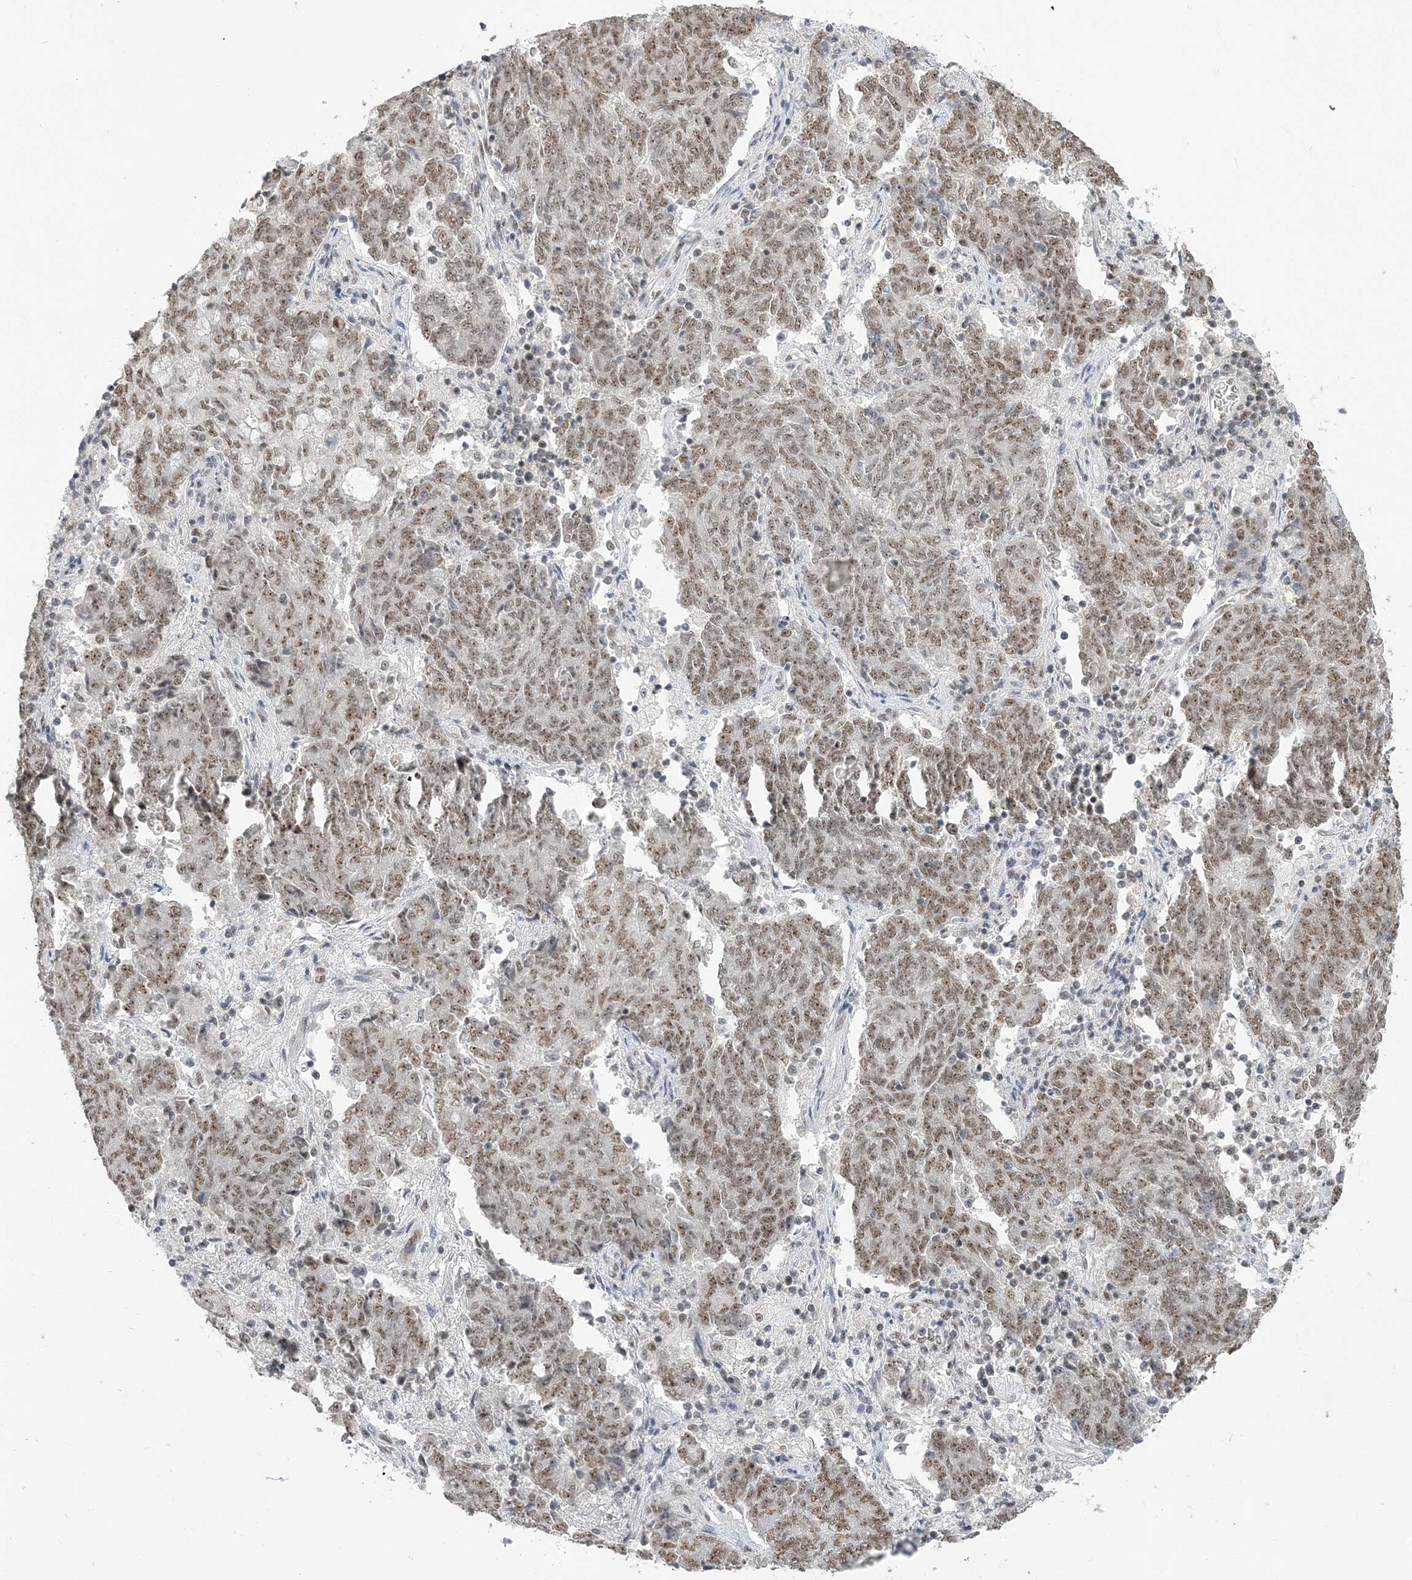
{"staining": {"intensity": "moderate", "quantity": ">75%", "location": "nuclear"}, "tissue": "endometrial cancer", "cell_type": "Tumor cells", "image_type": "cancer", "snomed": [{"axis": "morphology", "description": "Adenocarcinoma, NOS"}, {"axis": "topography", "description": "Endometrium"}], "caption": "Immunohistochemistry (DAB (3,3'-diaminobenzidine)) staining of endometrial cancer exhibits moderate nuclear protein staining in approximately >75% of tumor cells.", "gene": "PLRG1", "patient": {"sex": "female", "age": 80}}